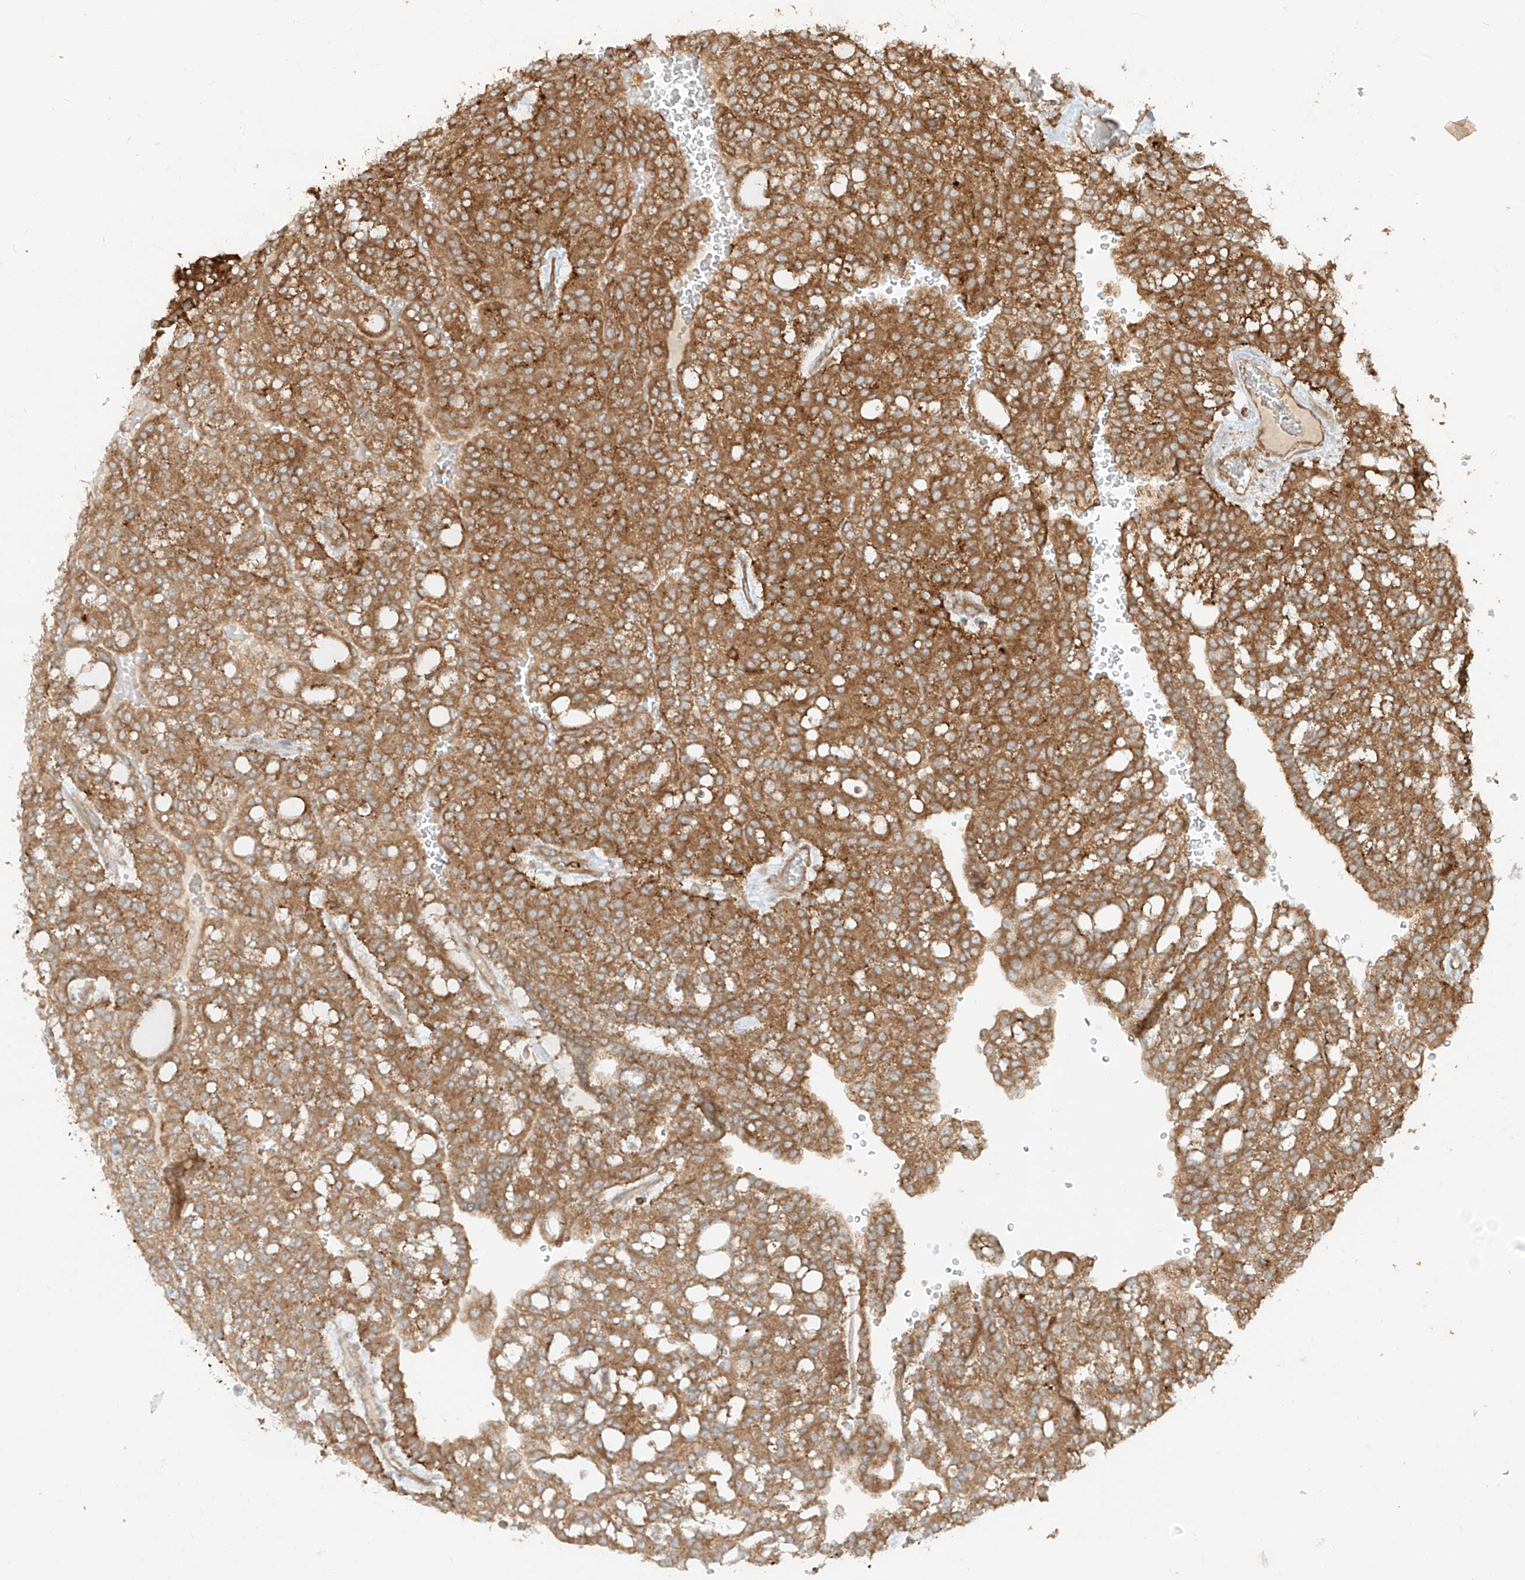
{"staining": {"intensity": "moderate", "quantity": ">75%", "location": "cytoplasmic/membranous"}, "tissue": "renal cancer", "cell_type": "Tumor cells", "image_type": "cancer", "snomed": [{"axis": "morphology", "description": "Adenocarcinoma, NOS"}, {"axis": "topography", "description": "Kidney"}], "caption": "Tumor cells demonstrate medium levels of moderate cytoplasmic/membranous positivity in about >75% of cells in renal adenocarcinoma.", "gene": "CCDC115", "patient": {"sex": "male", "age": 63}}